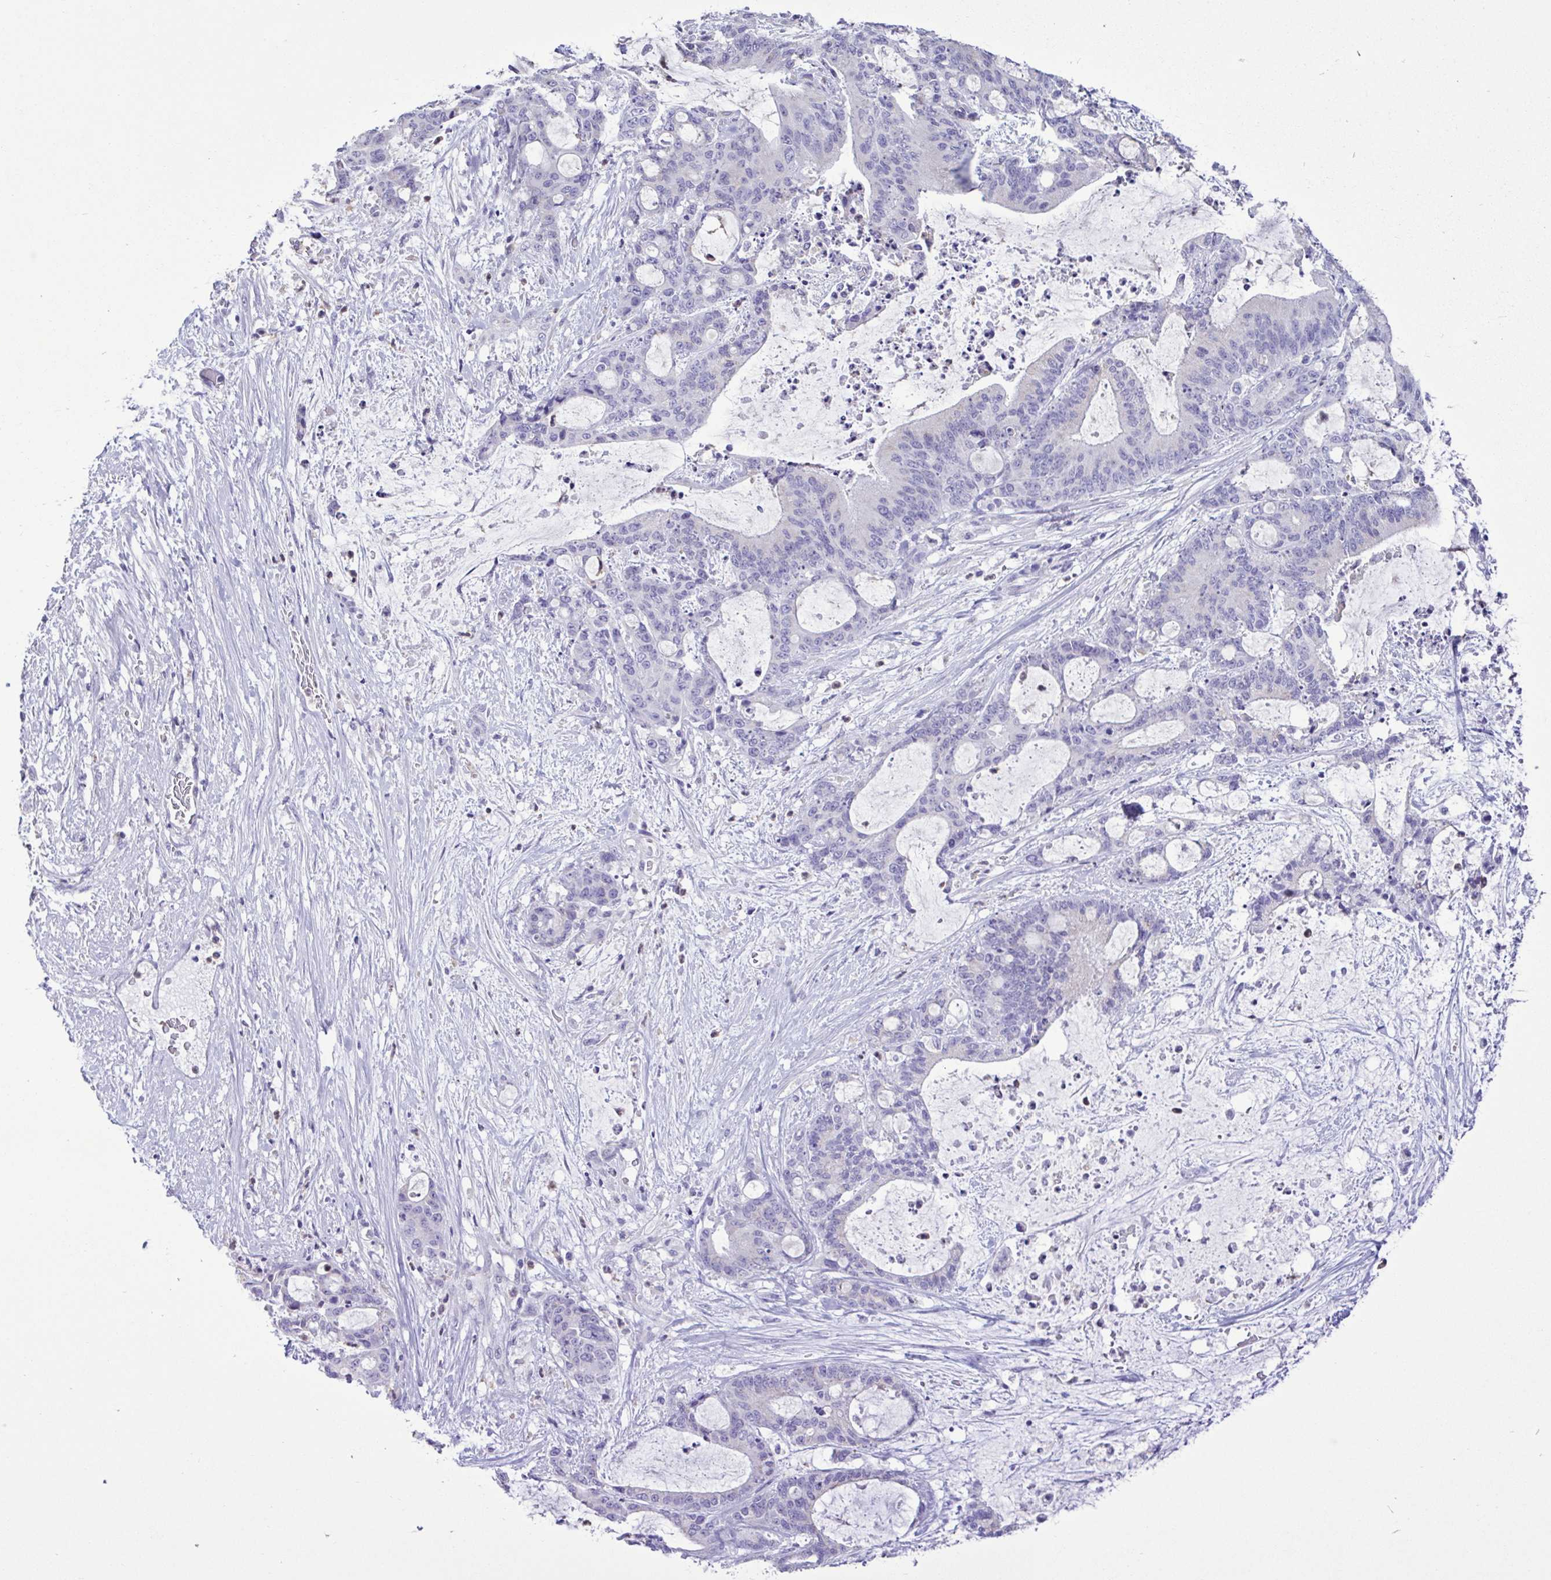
{"staining": {"intensity": "negative", "quantity": "none", "location": "none"}, "tissue": "liver cancer", "cell_type": "Tumor cells", "image_type": "cancer", "snomed": [{"axis": "morphology", "description": "Normal tissue, NOS"}, {"axis": "morphology", "description": "Cholangiocarcinoma"}, {"axis": "topography", "description": "Liver"}, {"axis": "topography", "description": "Peripheral nerve tissue"}], "caption": "This is an IHC image of human liver cancer. There is no expression in tumor cells.", "gene": "CBY2", "patient": {"sex": "female", "age": 73}}